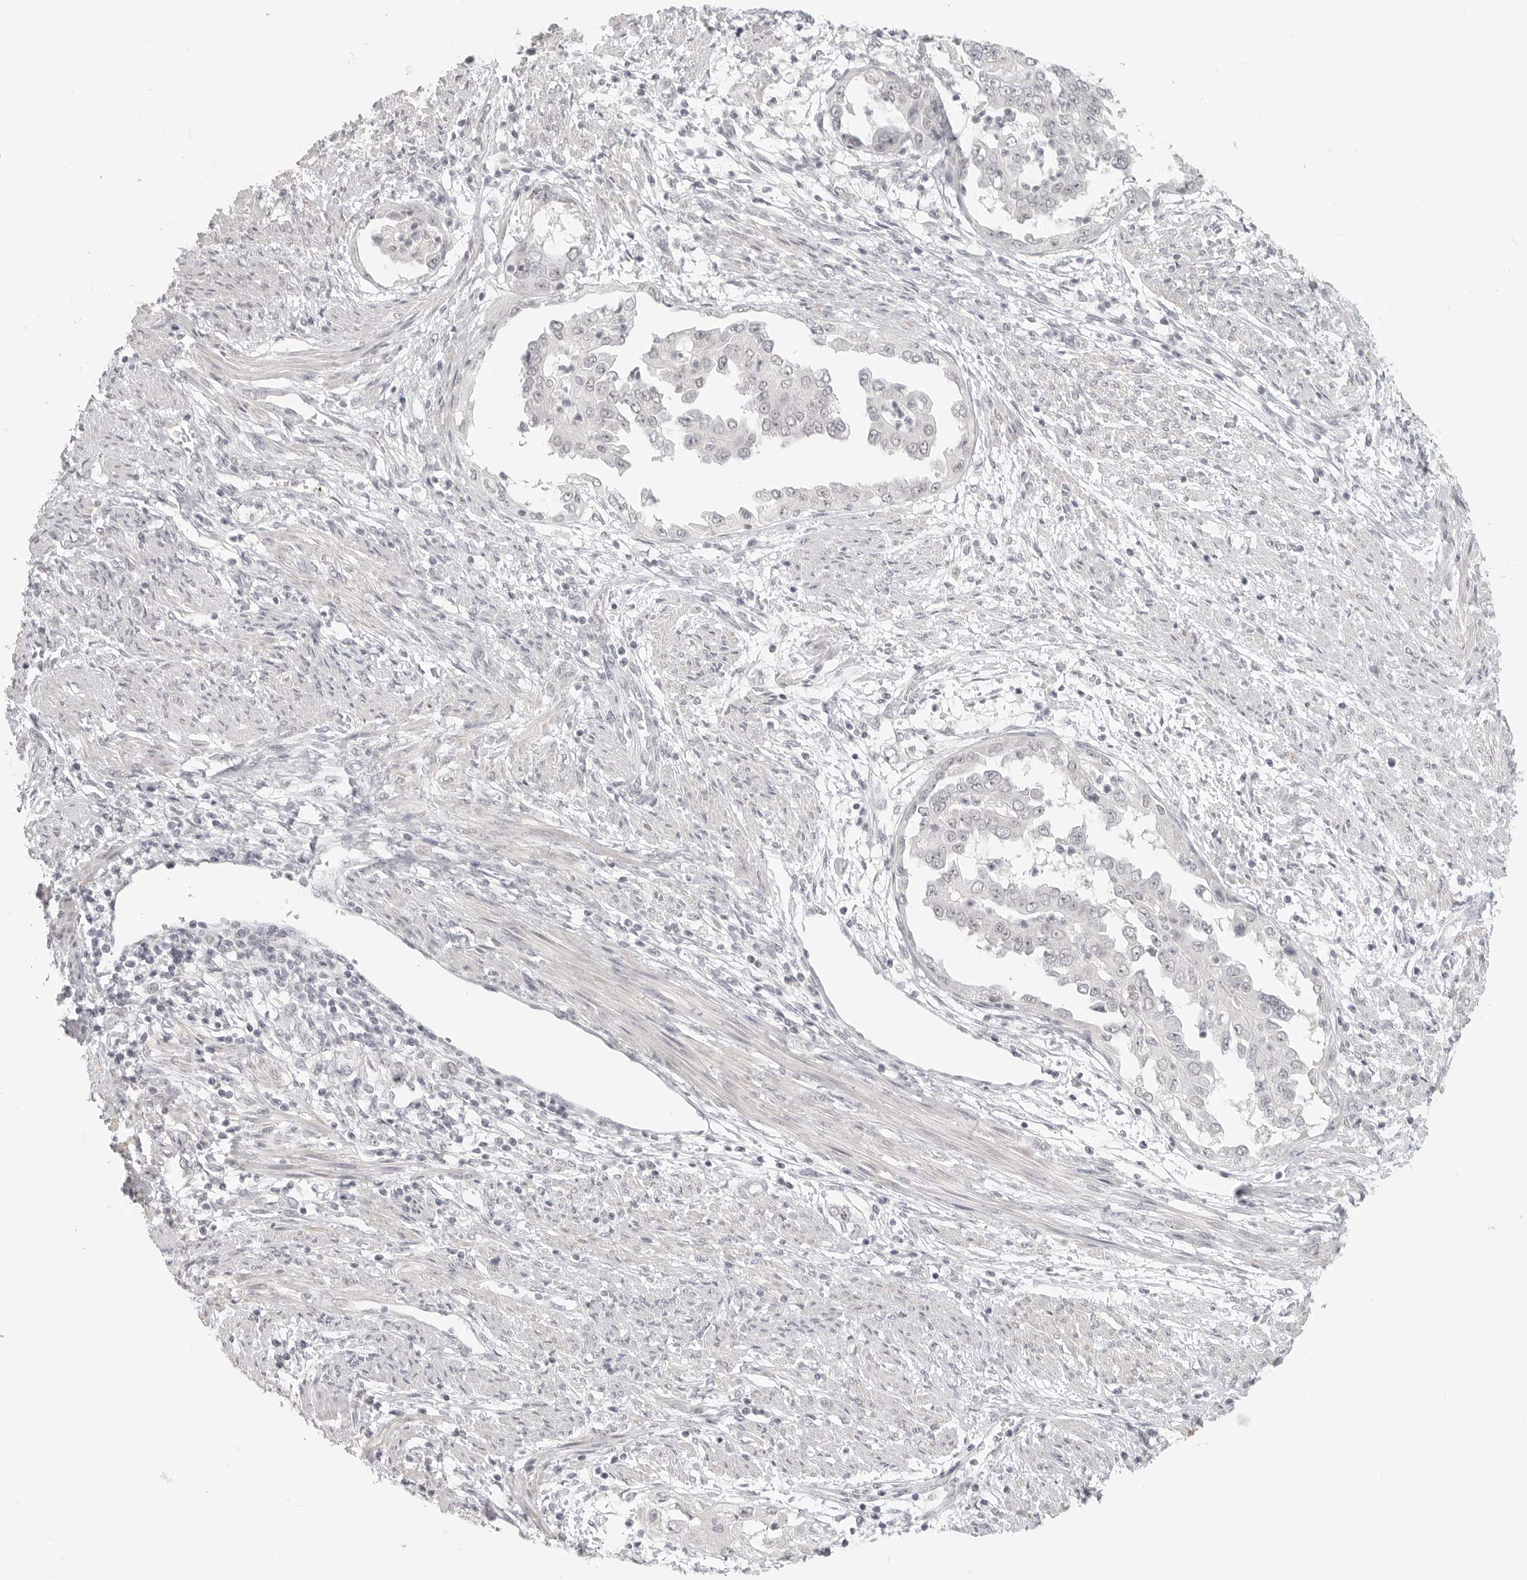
{"staining": {"intensity": "negative", "quantity": "none", "location": "none"}, "tissue": "endometrial cancer", "cell_type": "Tumor cells", "image_type": "cancer", "snomed": [{"axis": "morphology", "description": "Adenocarcinoma, NOS"}, {"axis": "topography", "description": "Endometrium"}], "caption": "Tumor cells are negative for brown protein staining in adenocarcinoma (endometrial).", "gene": "KLK11", "patient": {"sex": "female", "age": 85}}